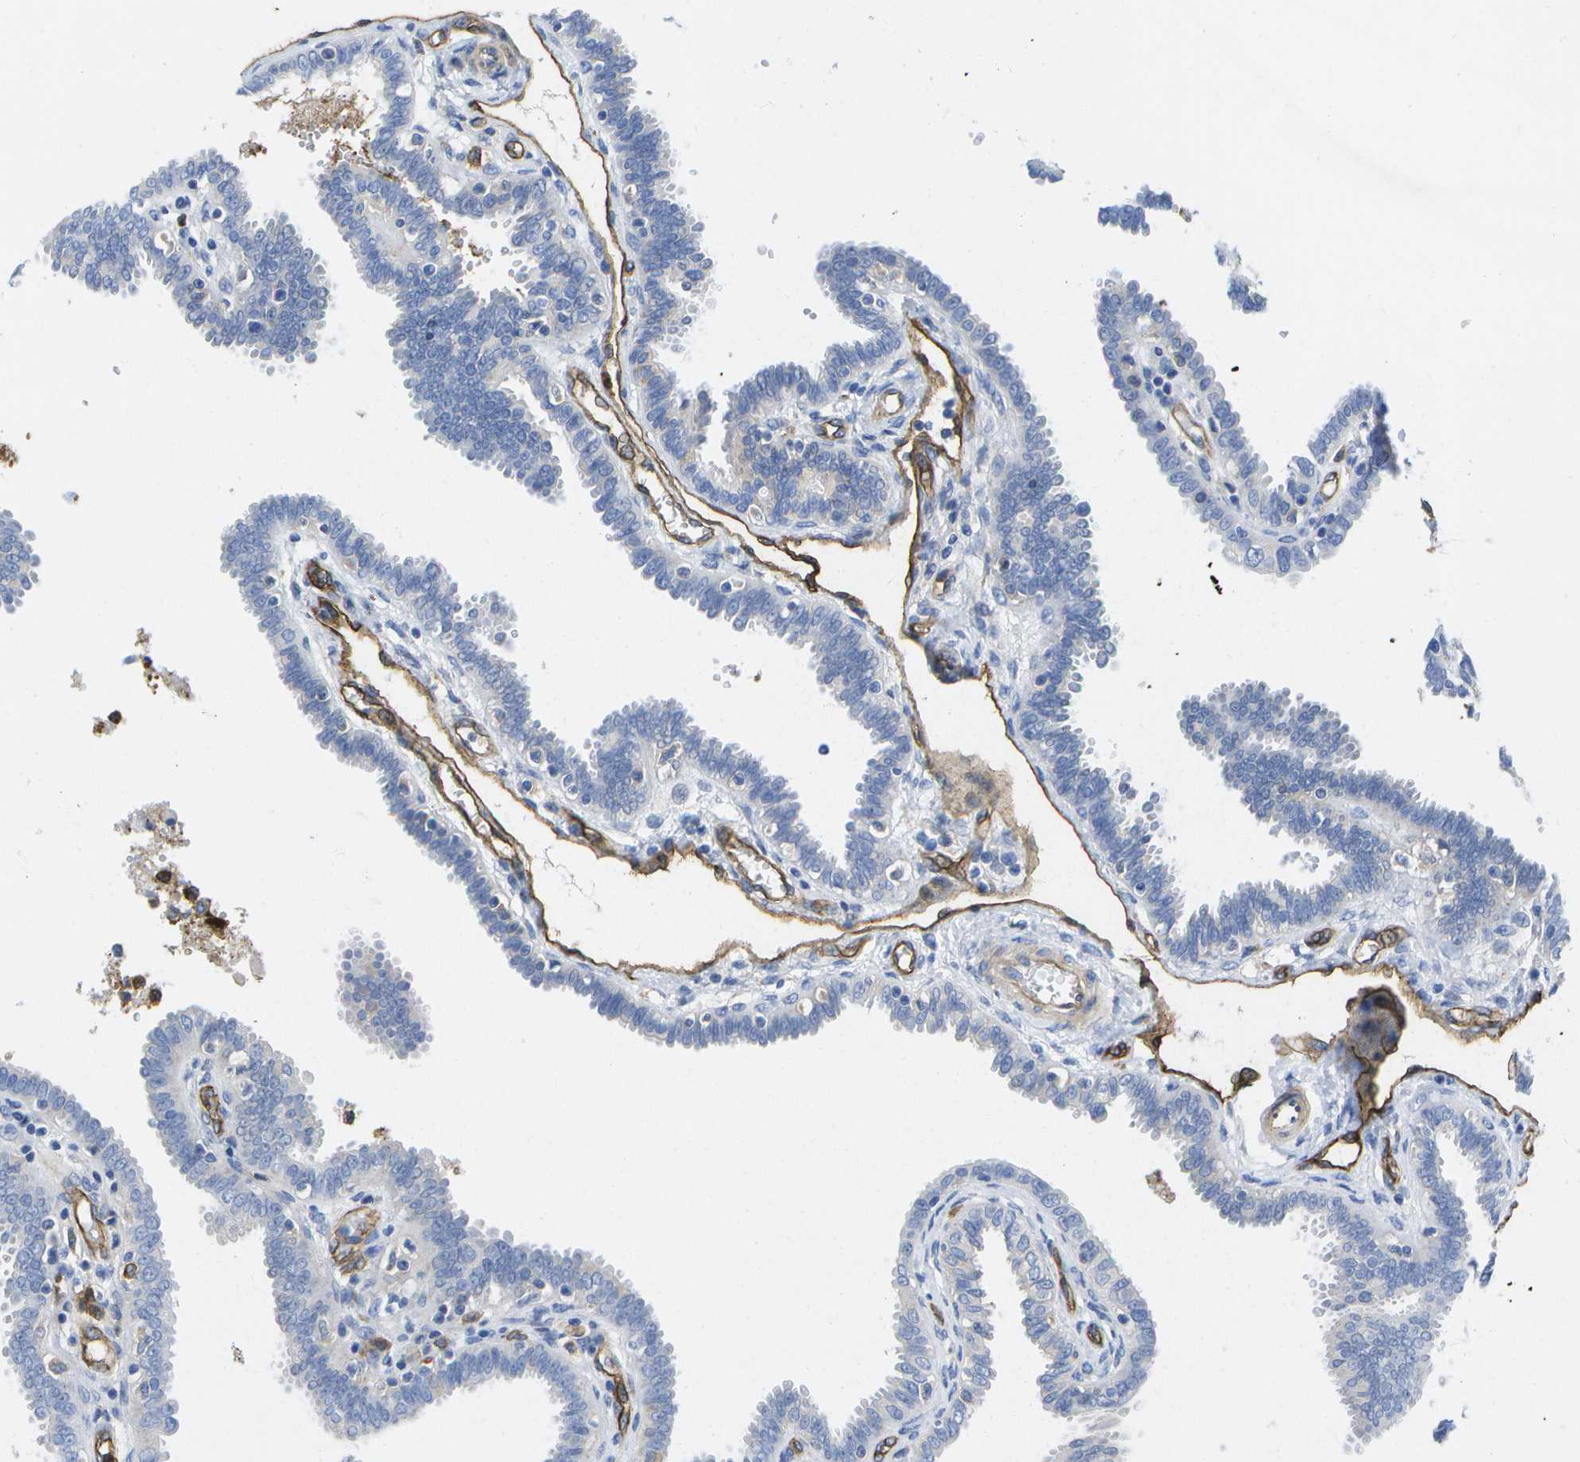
{"staining": {"intensity": "negative", "quantity": "none", "location": "none"}, "tissue": "fallopian tube", "cell_type": "Glandular cells", "image_type": "normal", "snomed": [{"axis": "morphology", "description": "Normal tissue, NOS"}, {"axis": "topography", "description": "Fallopian tube"}], "caption": "Benign fallopian tube was stained to show a protein in brown. There is no significant expression in glandular cells. (DAB IHC, high magnification).", "gene": "DYSF", "patient": {"sex": "female", "age": 32}}